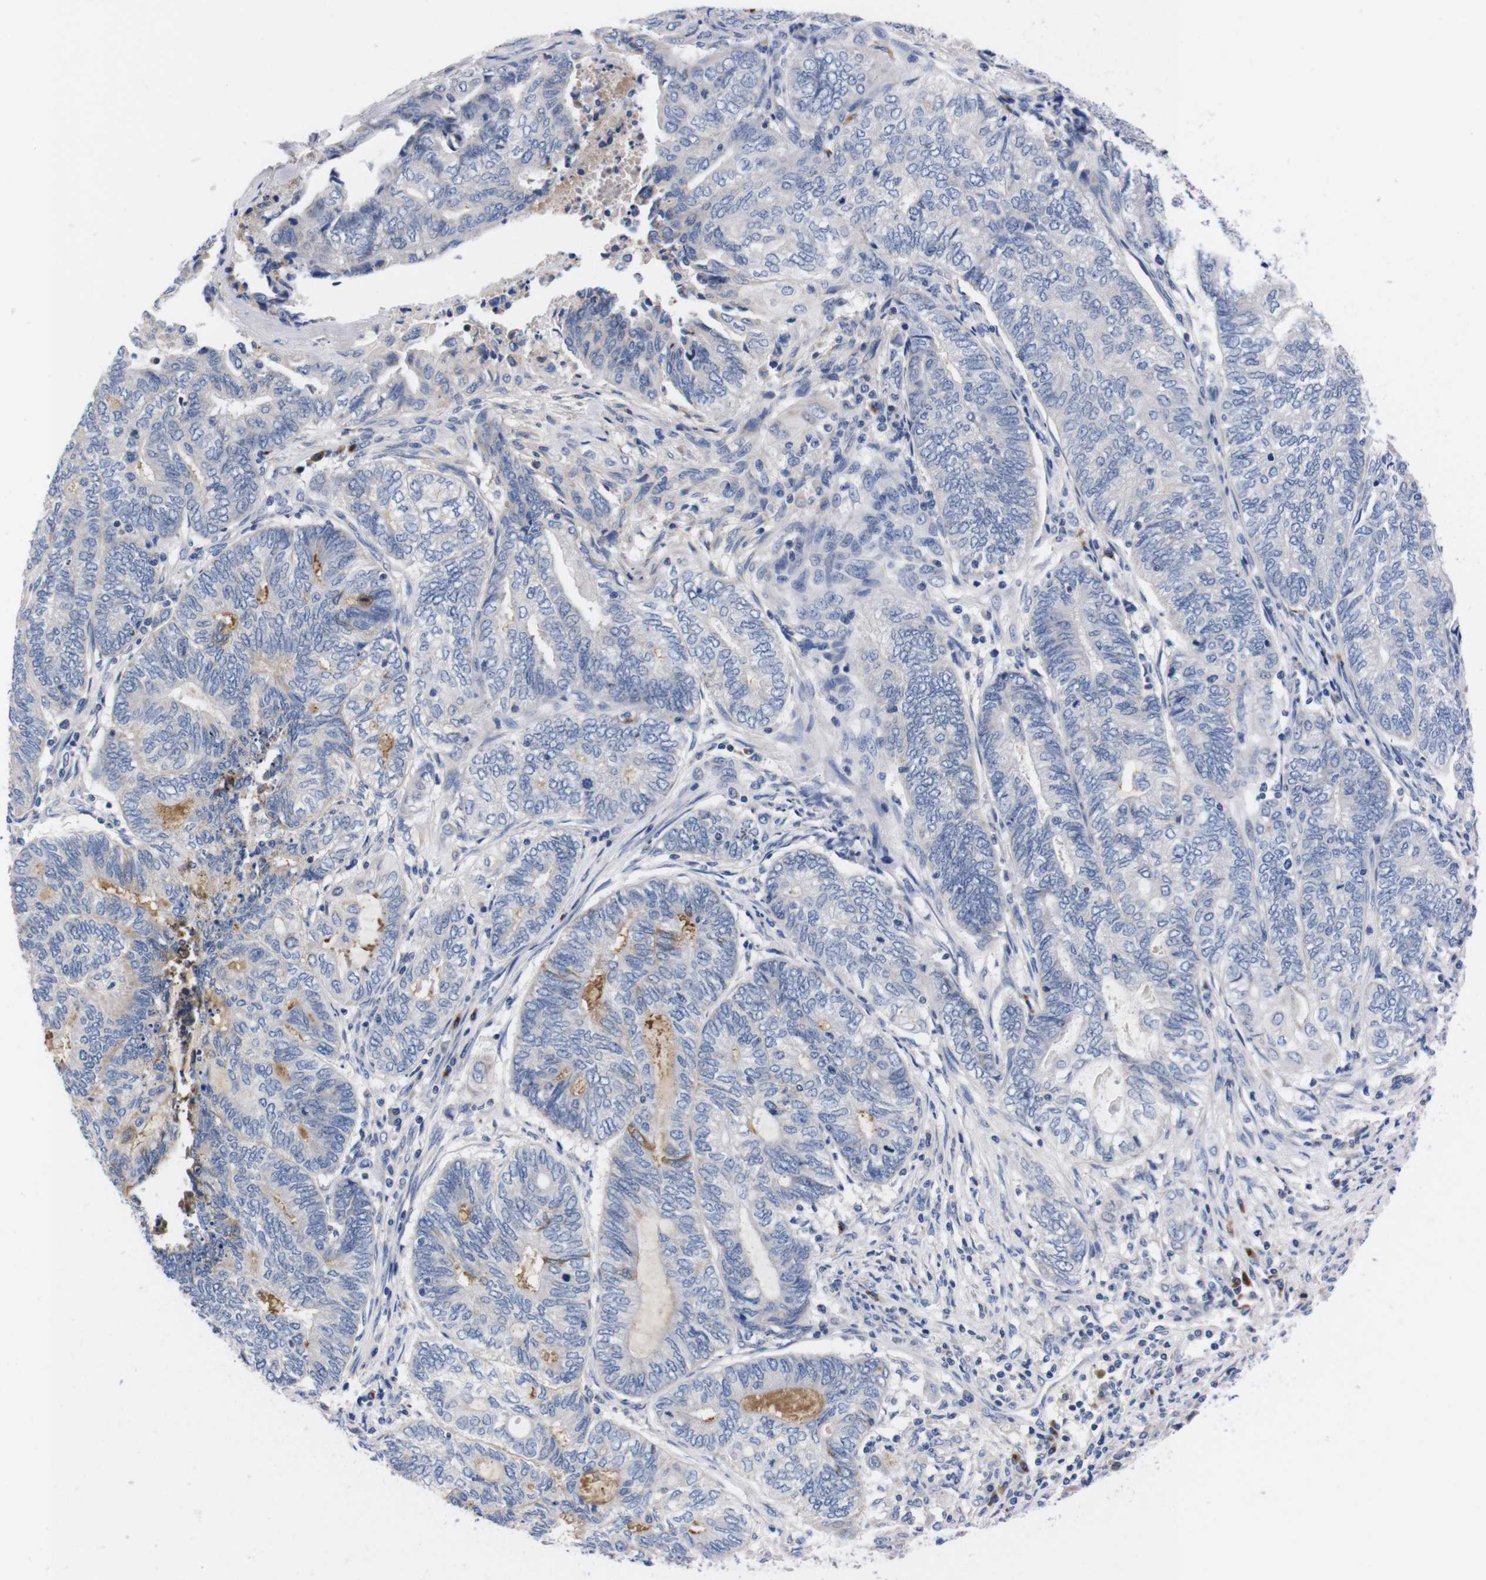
{"staining": {"intensity": "negative", "quantity": "none", "location": "none"}, "tissue": "endometrial cancer", "cell_type": "Tumor cells", "image_type": "cancer", "snomed": [{"axis": "morphology", "description": "Adenocarcinoma, NOS"}, {"axis": "topography", "description": "Uterus"}, {"axis": "topography", "description": "Endometrium"}], "caption": "Tumor cells show no significant staining in adenocarcinoma (endometrial). (DAB (3,3'-diaminobenzidine) immunohistochemistry, high magnification).", "gene": "FAM210A", "patient": {"sex": "female", "age": 70}}